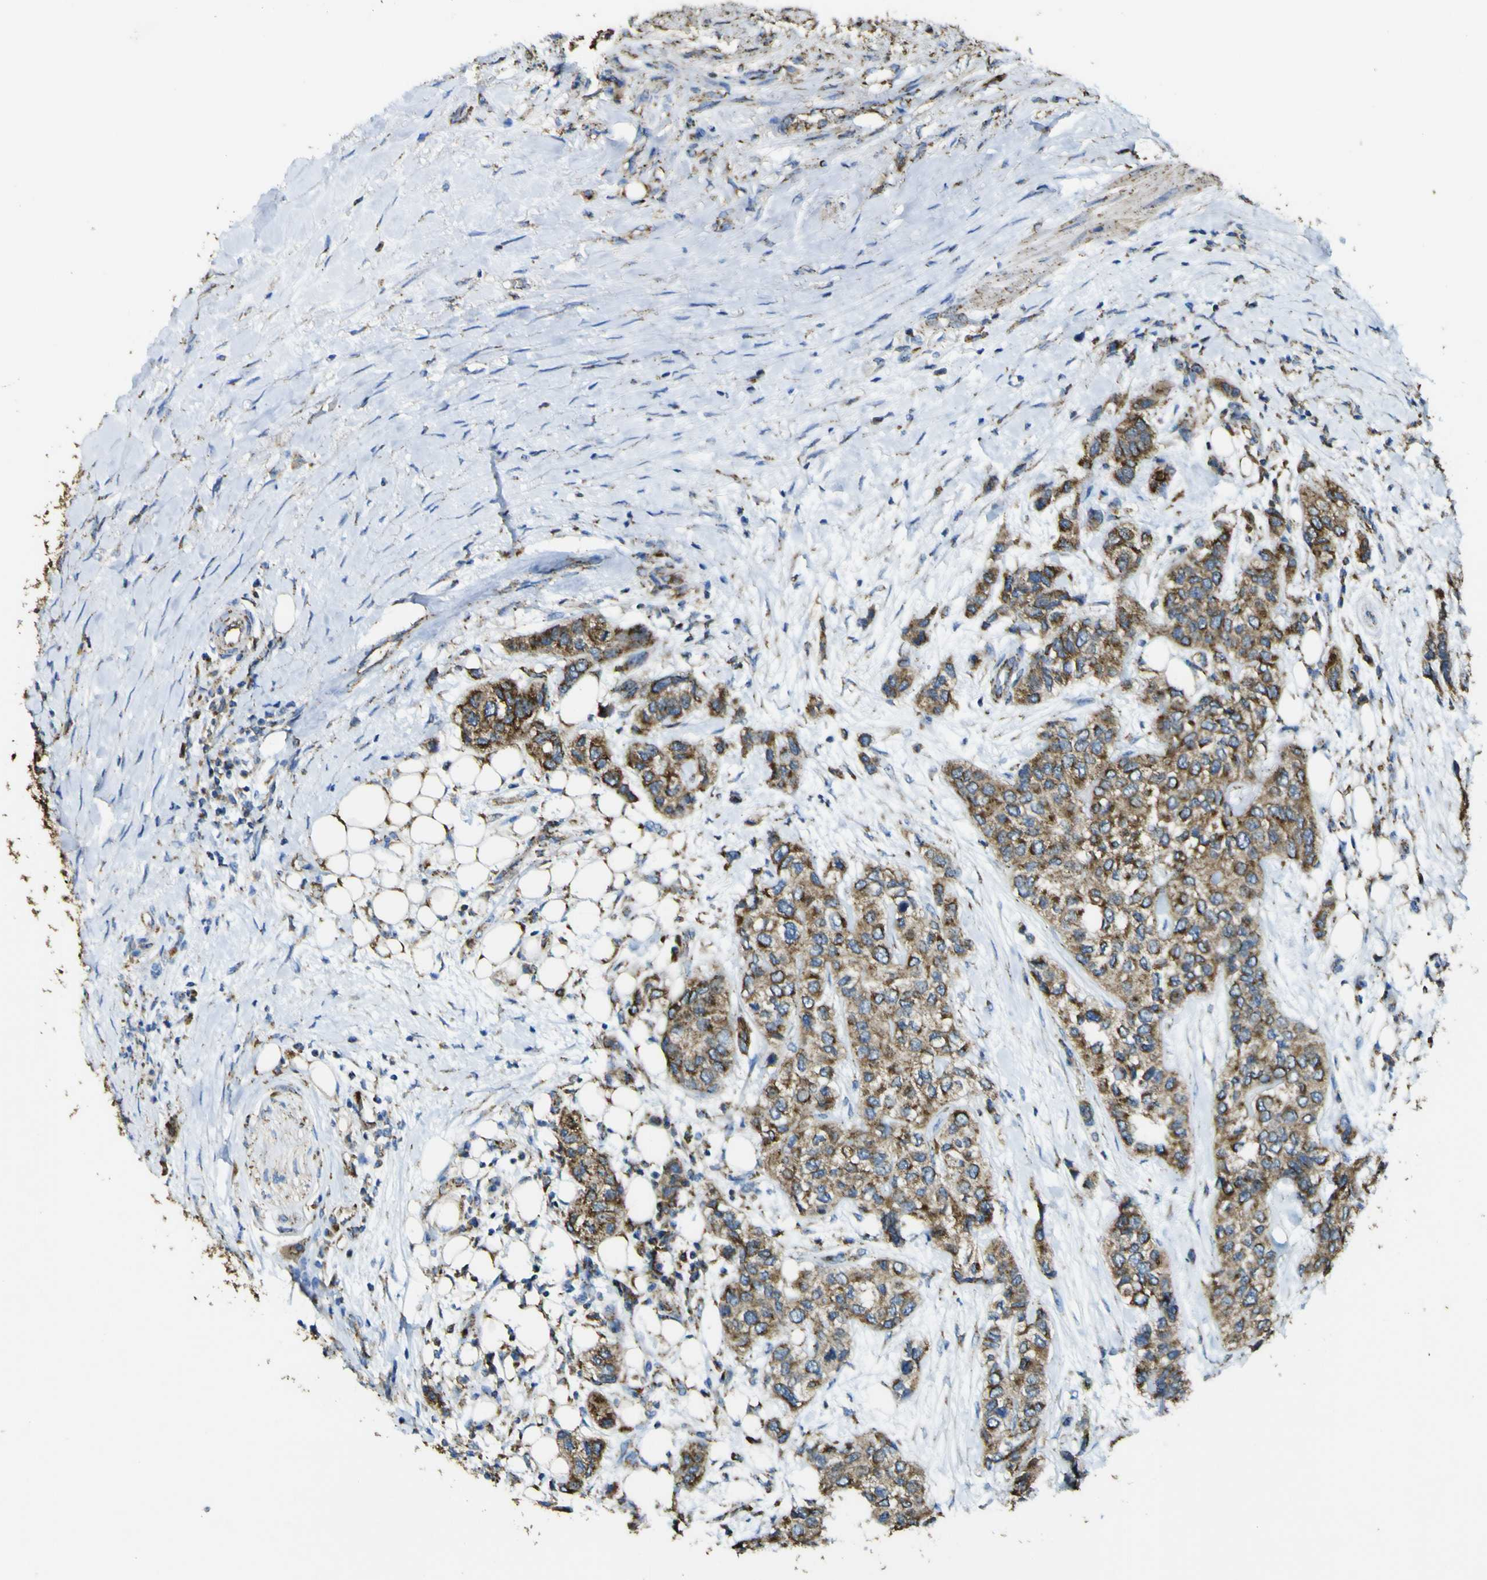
{"staining": {"intensity": "strong", "quantity": ">75%", "location": "cytoplasmic/membranous"}, "tissue": "urothelial cancer", "cell_type": "Tumor cells", "image_type": "cancer", "snomed": [{"axis": "morphology", "description": "Urothelial carcinoma, High grade"}, {"axis": "topography", "description": "Urinary bladder"}], "caption": "Strong cytoplasmic/membranous staining is appreciated in approximately >75% of tumor cells in high-grade urothelial carcinoma. (IHC, brightfield microscopy, high magnification).", "gene": "ACSL3", "patient": {"sex": "female", "age": 56}}